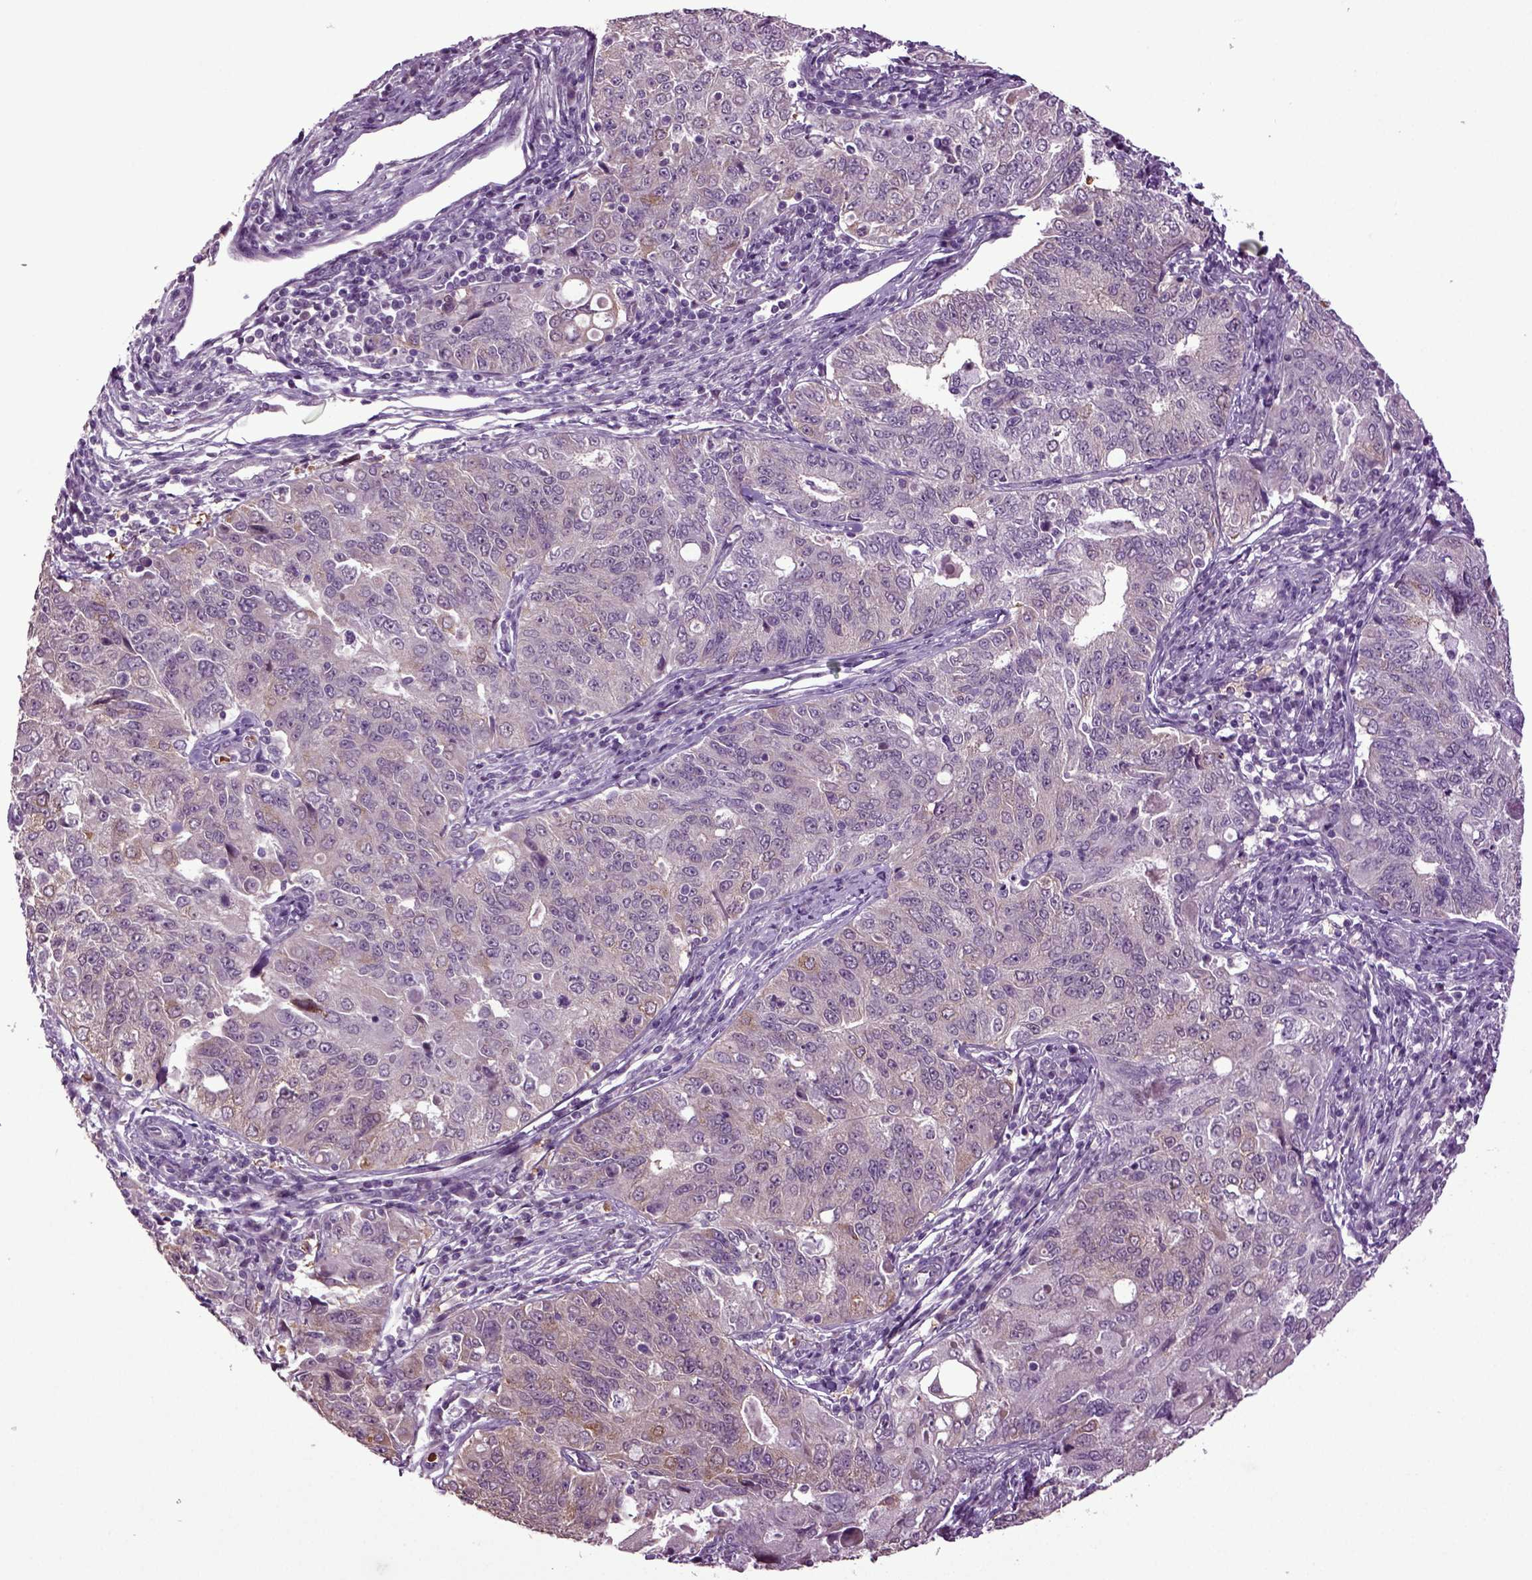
{"staining": {"intensity": "weak", "quantity": "<25%", "location": "cytoplasmic/membranous"}, "tissue": "endometrial cancer", "cell_type": "Tumor cells", "image_type": "cancer", "snomed": [{"axis": "morphology", "description": "Adenocarcinoma, NOS"}, {"axis": "topography", "description": "Endometrium"}], "caption": "A high-resolution histopathology image shows immunohistochemistry staining of endometrial cancer (adenocarcinoma), which exhibits no significant expression in tumor cells.", "gene": "PLCH2", "patient": {"sex": "female", "age": 43}}